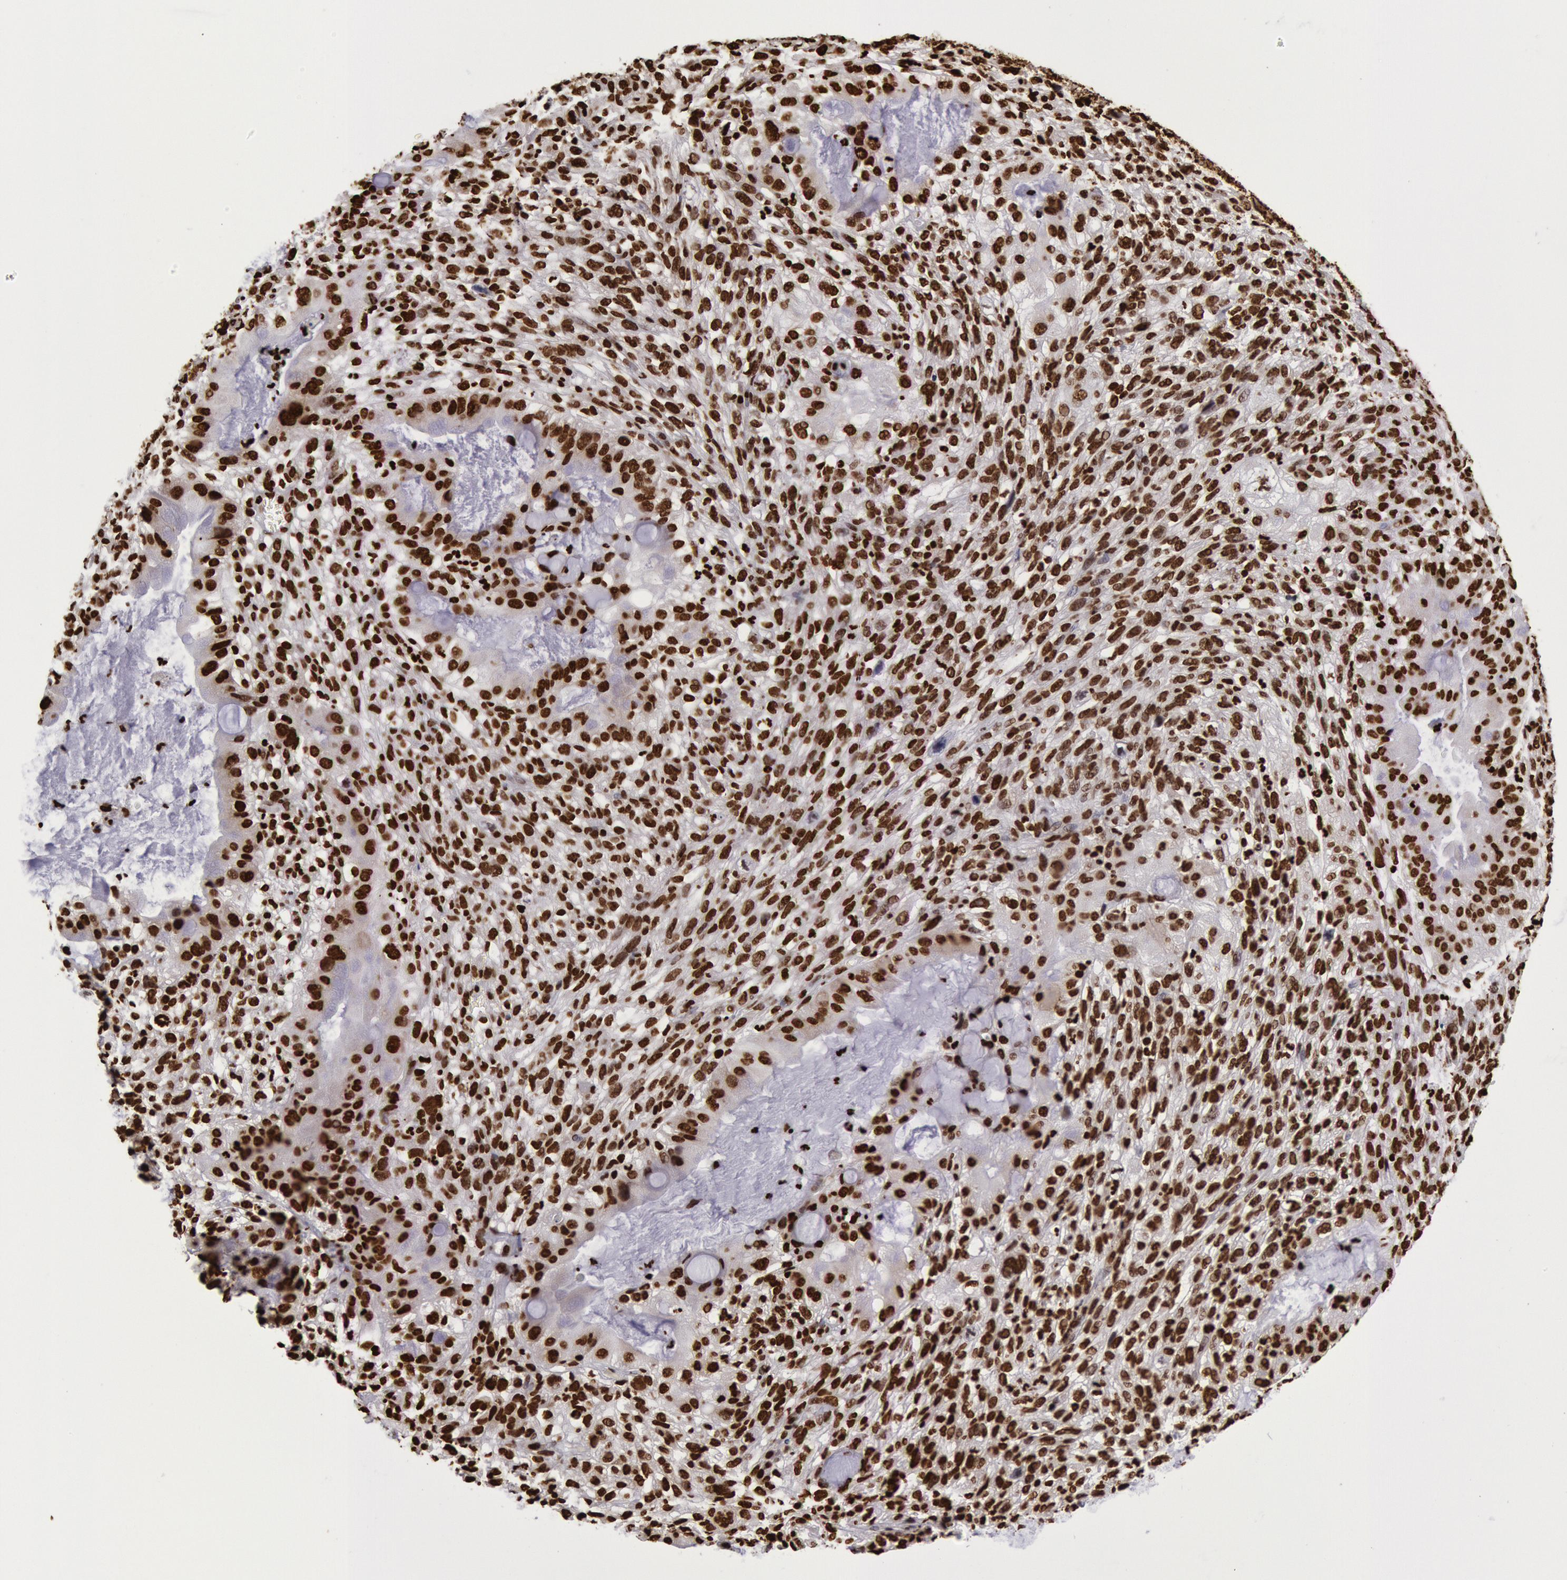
{"staining": {"intensity": "strong", "quantity": ">75%", "location": "nuclear"}, "tissue": "cervical cancer", "cell_type": "Tumor cells", "image_type": "cancer", "snomed": [{"axis": "morphology", "description": "Adenocarcinoma, NOS"}, {"axis": "topography", "description": "Cervix"}], "caption": "Cervical cancer (adenocarcinoma) stained with a protein marker displays strong staining in tumor cells.", "gene": "H3-4", "patient": {"sex": "female", "age": 41}}